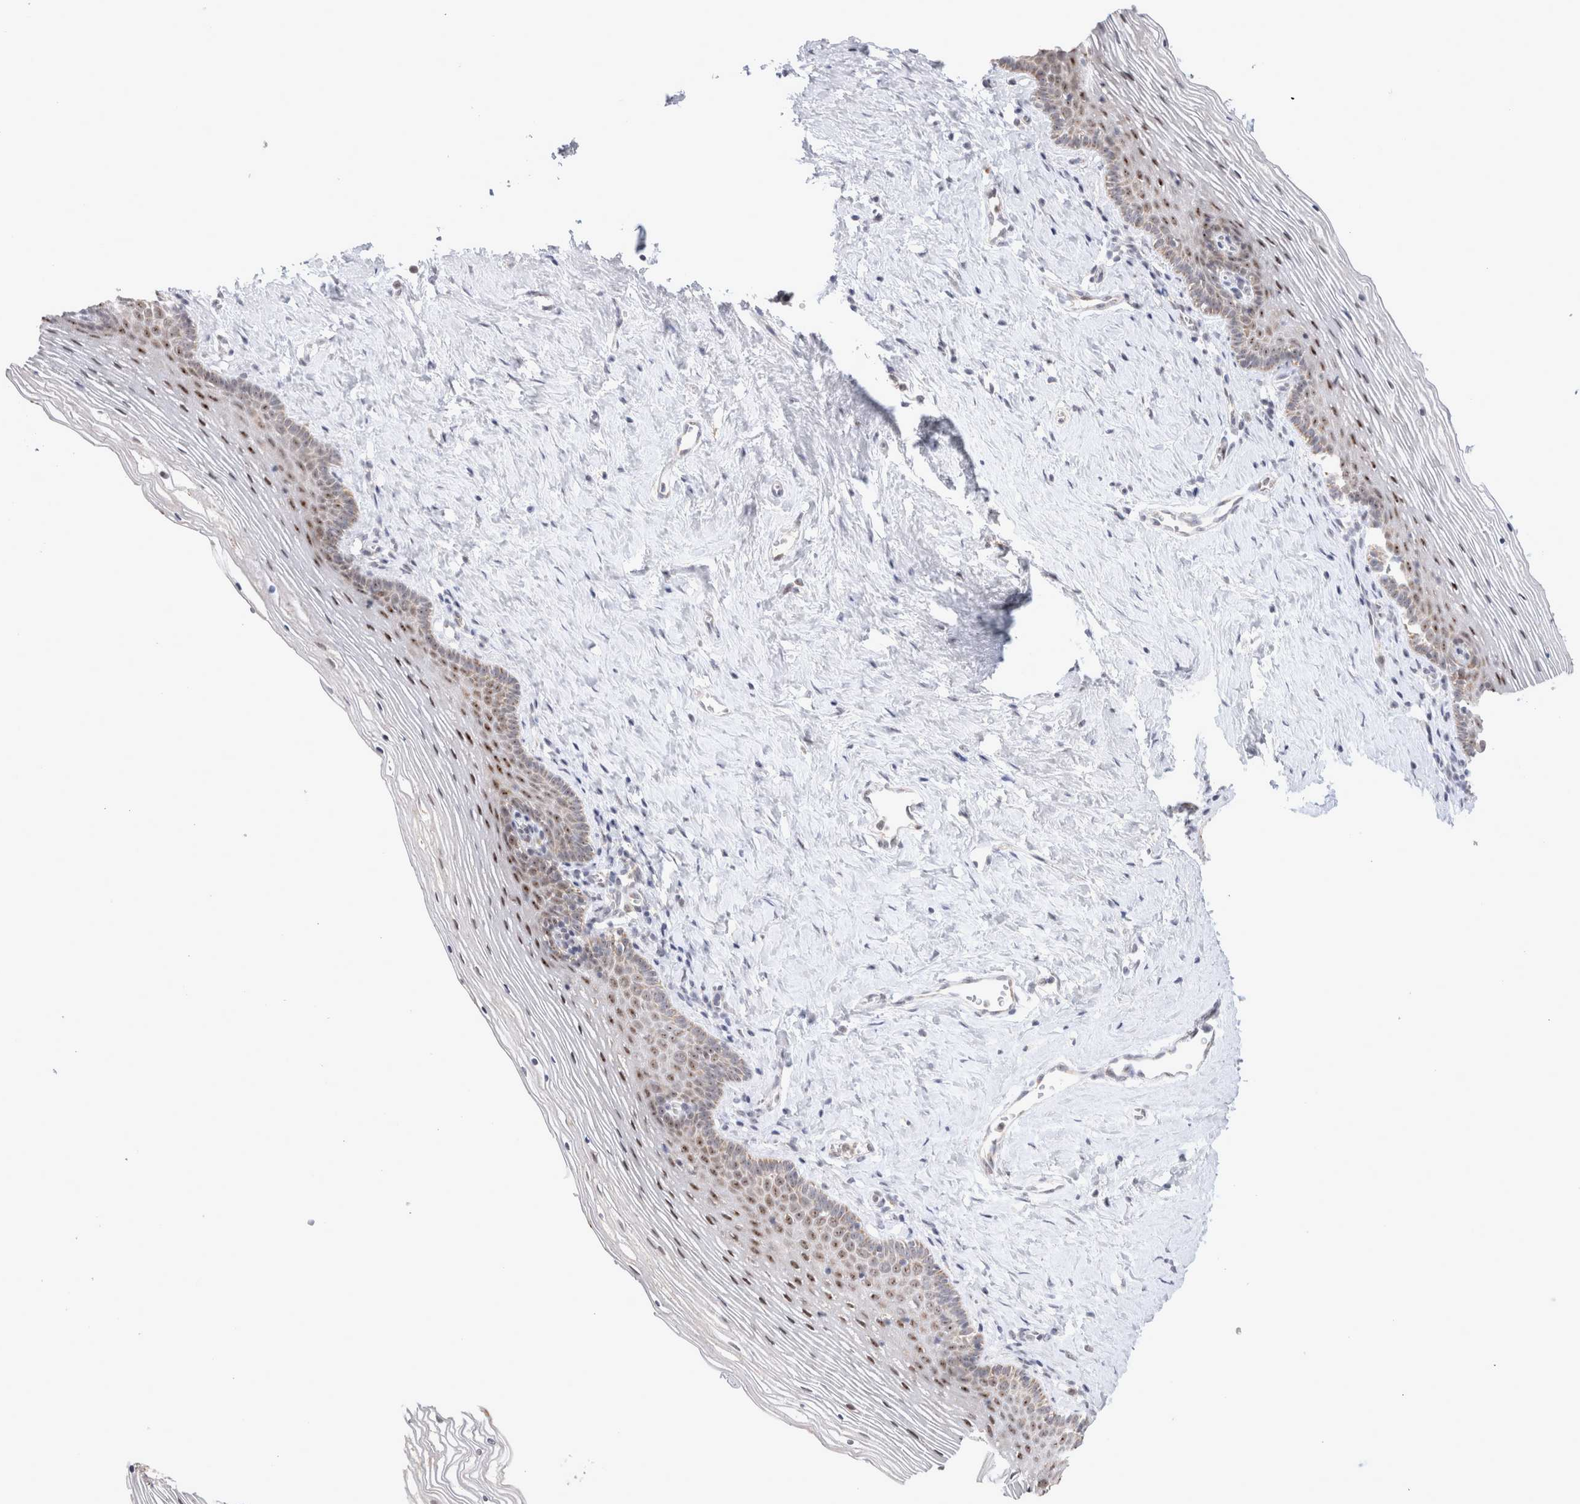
{"staining": {"intensity": "moderate", "quantity": "25%-75%", "location": "nuclear"}, "tissue": "vagina", "cell_type": "Squamous epithelial cells", "image_type": "normal", "snomed": [{"axis": "morphology", "description": "Normal tissue, NOS"}, {"axis": "topography", "description": "Vagina"}], "caption": "Immunohistochemistry staining of benign vagina, which shows medium levels of moderate nuclear positivity in approximately 25%-75% of squamous epithelial cells indicating moderate nuclear protein staining. The staining was performed using DAB (3,3'-diaminobenzidine) (brown) for protein detection and nuclei were counterstained in hematoxylin (blue).", "gene": "MRPL37", "patient": {"sex": "female", "age": 32}}